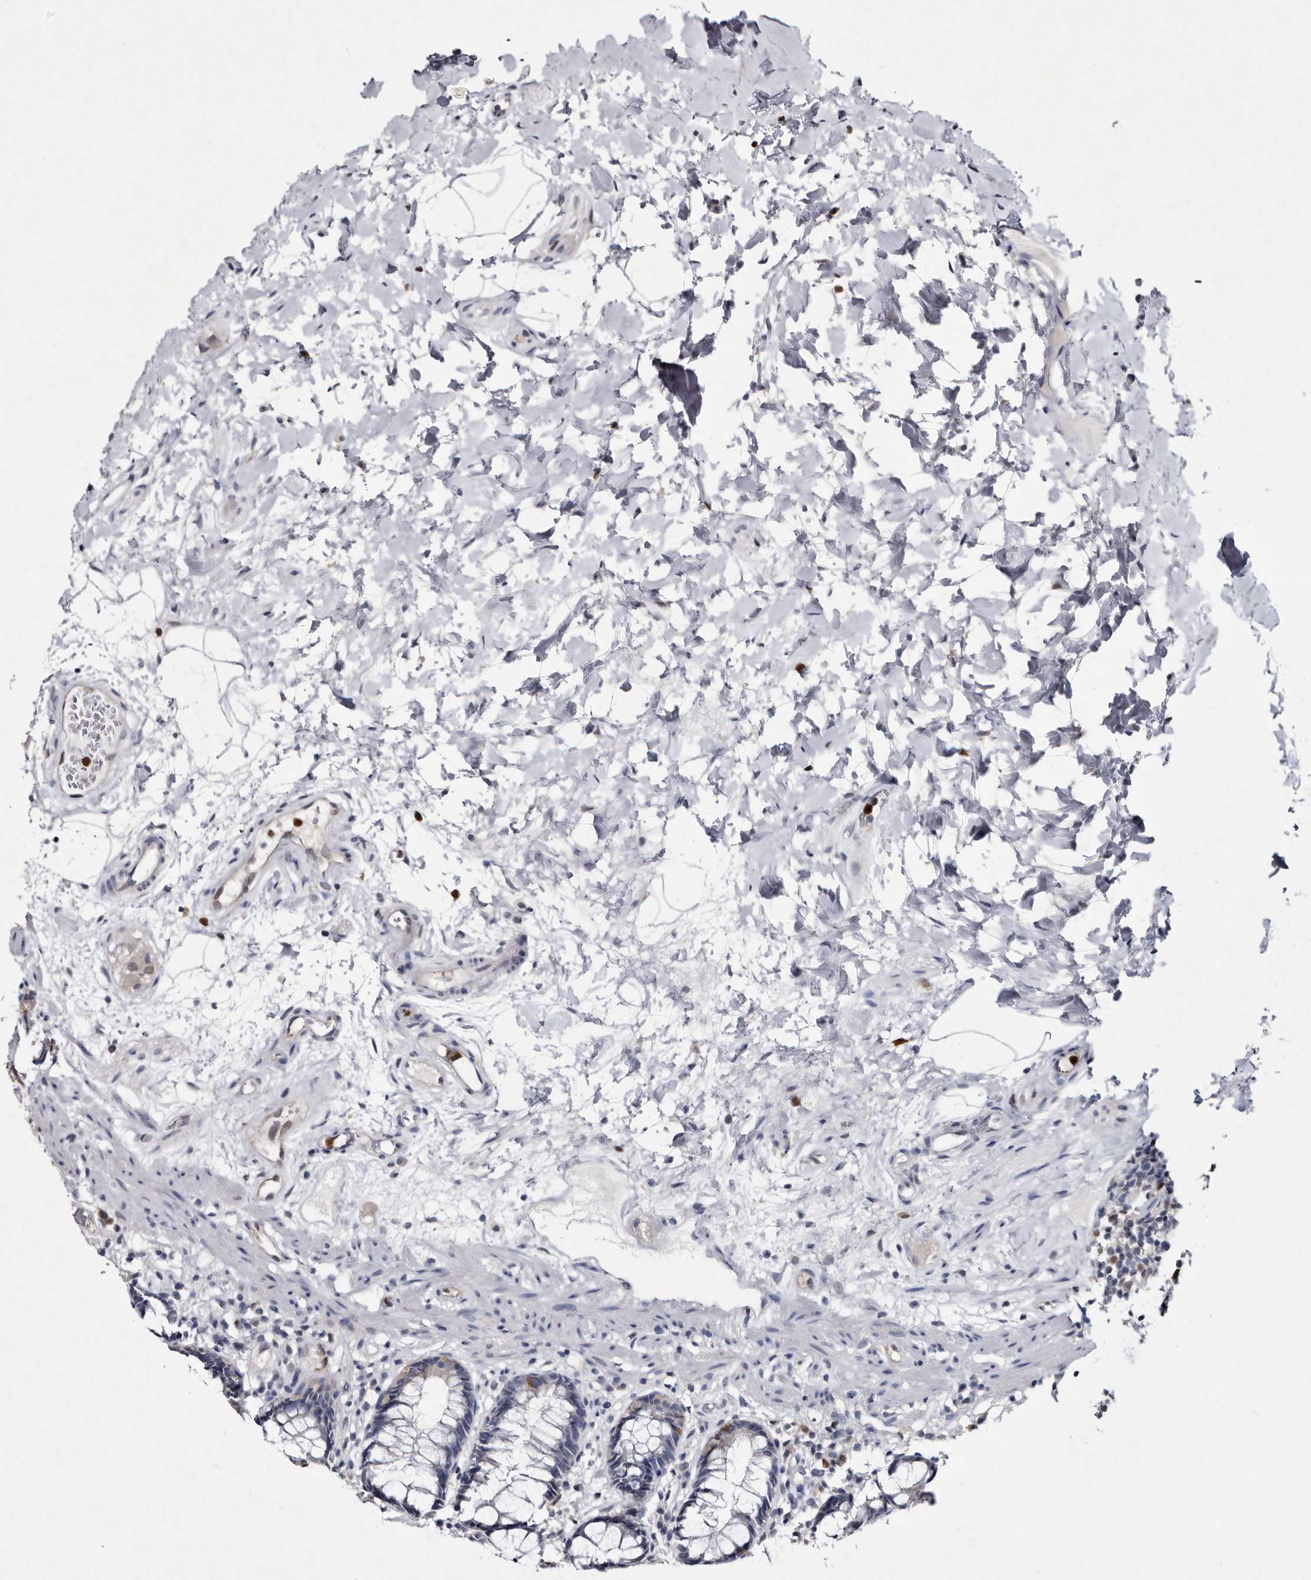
{"staining": {"intensity": "moderate", "quantity": "25%-75%", "location": "cytoplasmic/membranous,nuclear"}, "tissue": "rectum", "cell_type": "Glandular cells", "image_type": "normal", "snomed": [{"axis": "morphology", "description": "Normal tissue, NOS"}, {"axis": "topography", "description": "Rectum"}], "caption": "The micrograph reveals immunohistochemical staining of unremarkable rectum. There is moderate cytoplasmic/membranous,nuclear positivity is seen in about 25%-75% of glandular cells. The staining was performed using DAB (3,3'-diaminobenzidine) to visualize the protein expression in brown, while the nuclei were stained in blue with hematoxylin (Magnification: 20x).", "gene": "SERPINB8", "patient": {"sex": "male", "age": 64}}